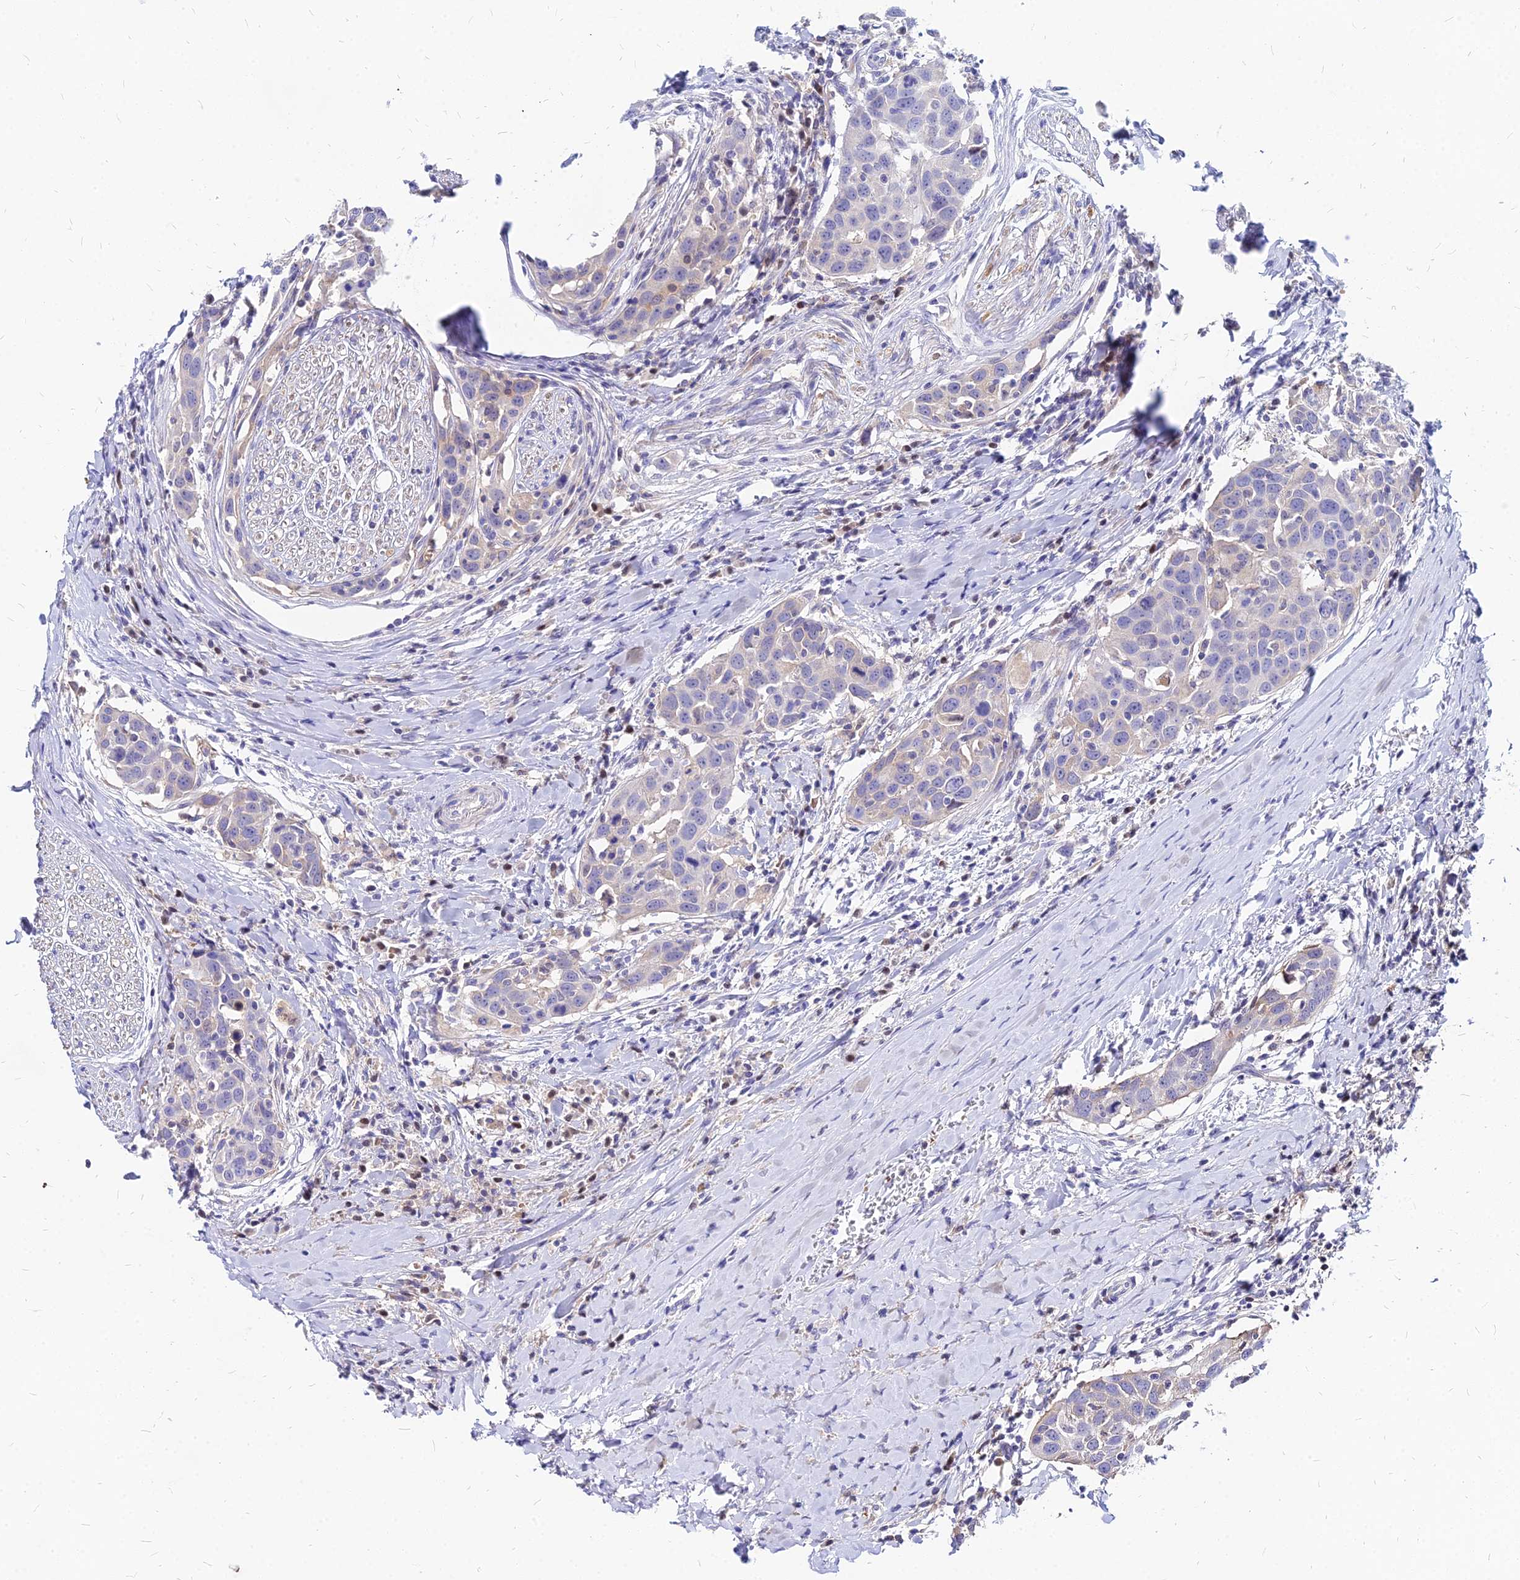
{"staining": {"intensity": "negative", "quantity": "none", "location": "none"}, "tissue": "head and neck cancer", "cell_type": "Tumor cells", "image_type": "cancer", "snomed": [{"axis": "morphology", "description": "Squamous cell carcinoma, NOS"}, {"axis": "topography", "description": "Oral tissue"}, {"axis": "topography", "description": "Head-Neck"}], "caption": "There is no significant staining in tumor cells of squamous cell carcinoma (head and neck).", "gene": "ACSM6", "patient": {"sex": "female", "age": 50}}